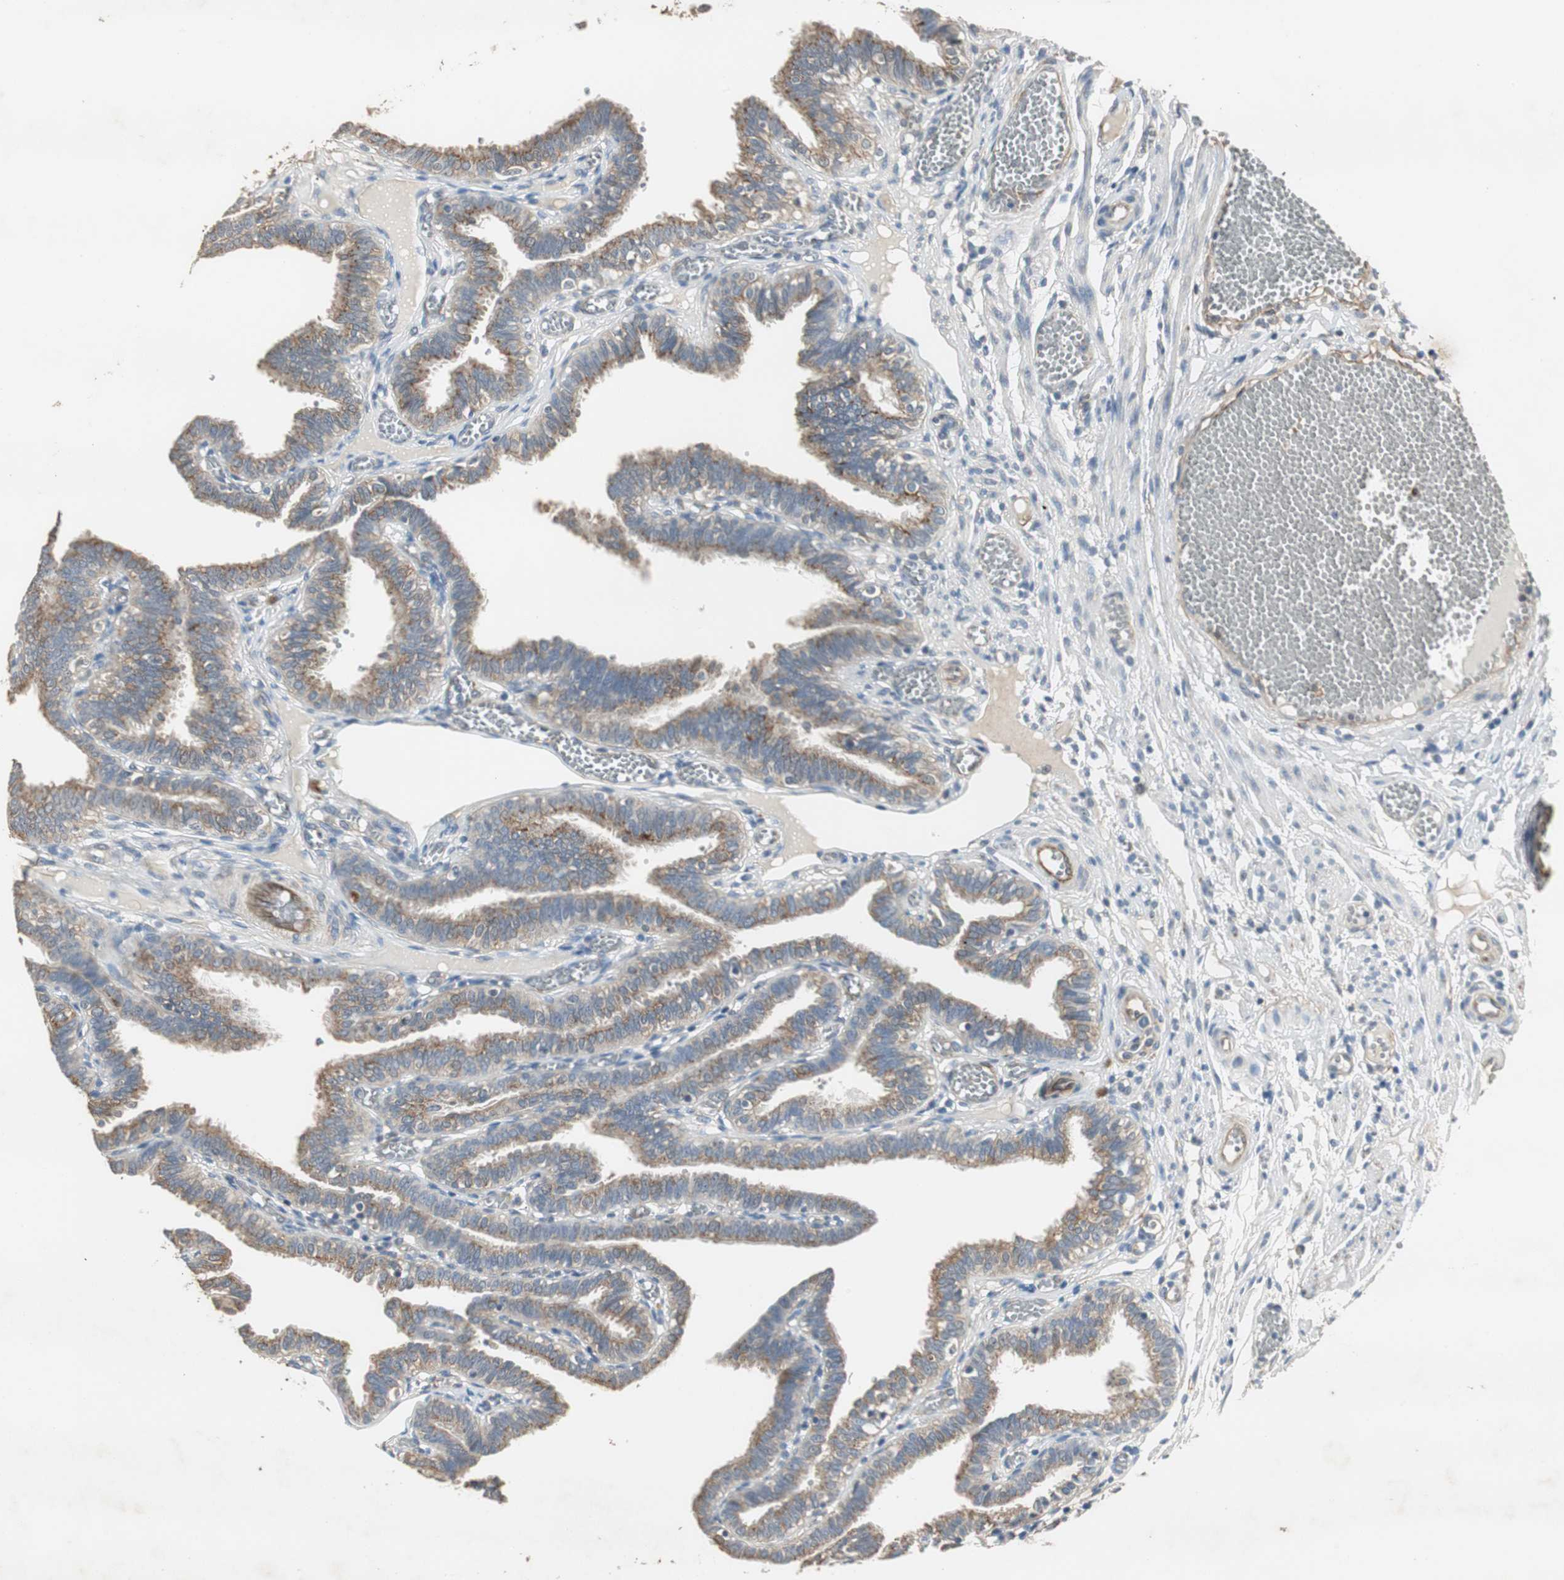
{"staining": {"intensity": "moderate", "quantity": ">75%", "location": "cytoplasmic/membranous"}, "tissue": "fallopian tube", "cell_type": "Glandular cells", "image_type": "normal", "snomed": [{"axis": "morphology", "description": "Normal tissue, NOS"}, {"axis": "topography", "description": "Fallopian tube"}], "caption": "This micrograph reveals IHC staining of normal fallopian tube, with medium moderate cytoplasmic/membranous positivity in approximately >75% of glandular cells.", "gene": "JTB", "patient": {"sex": "female", "age": 29}}